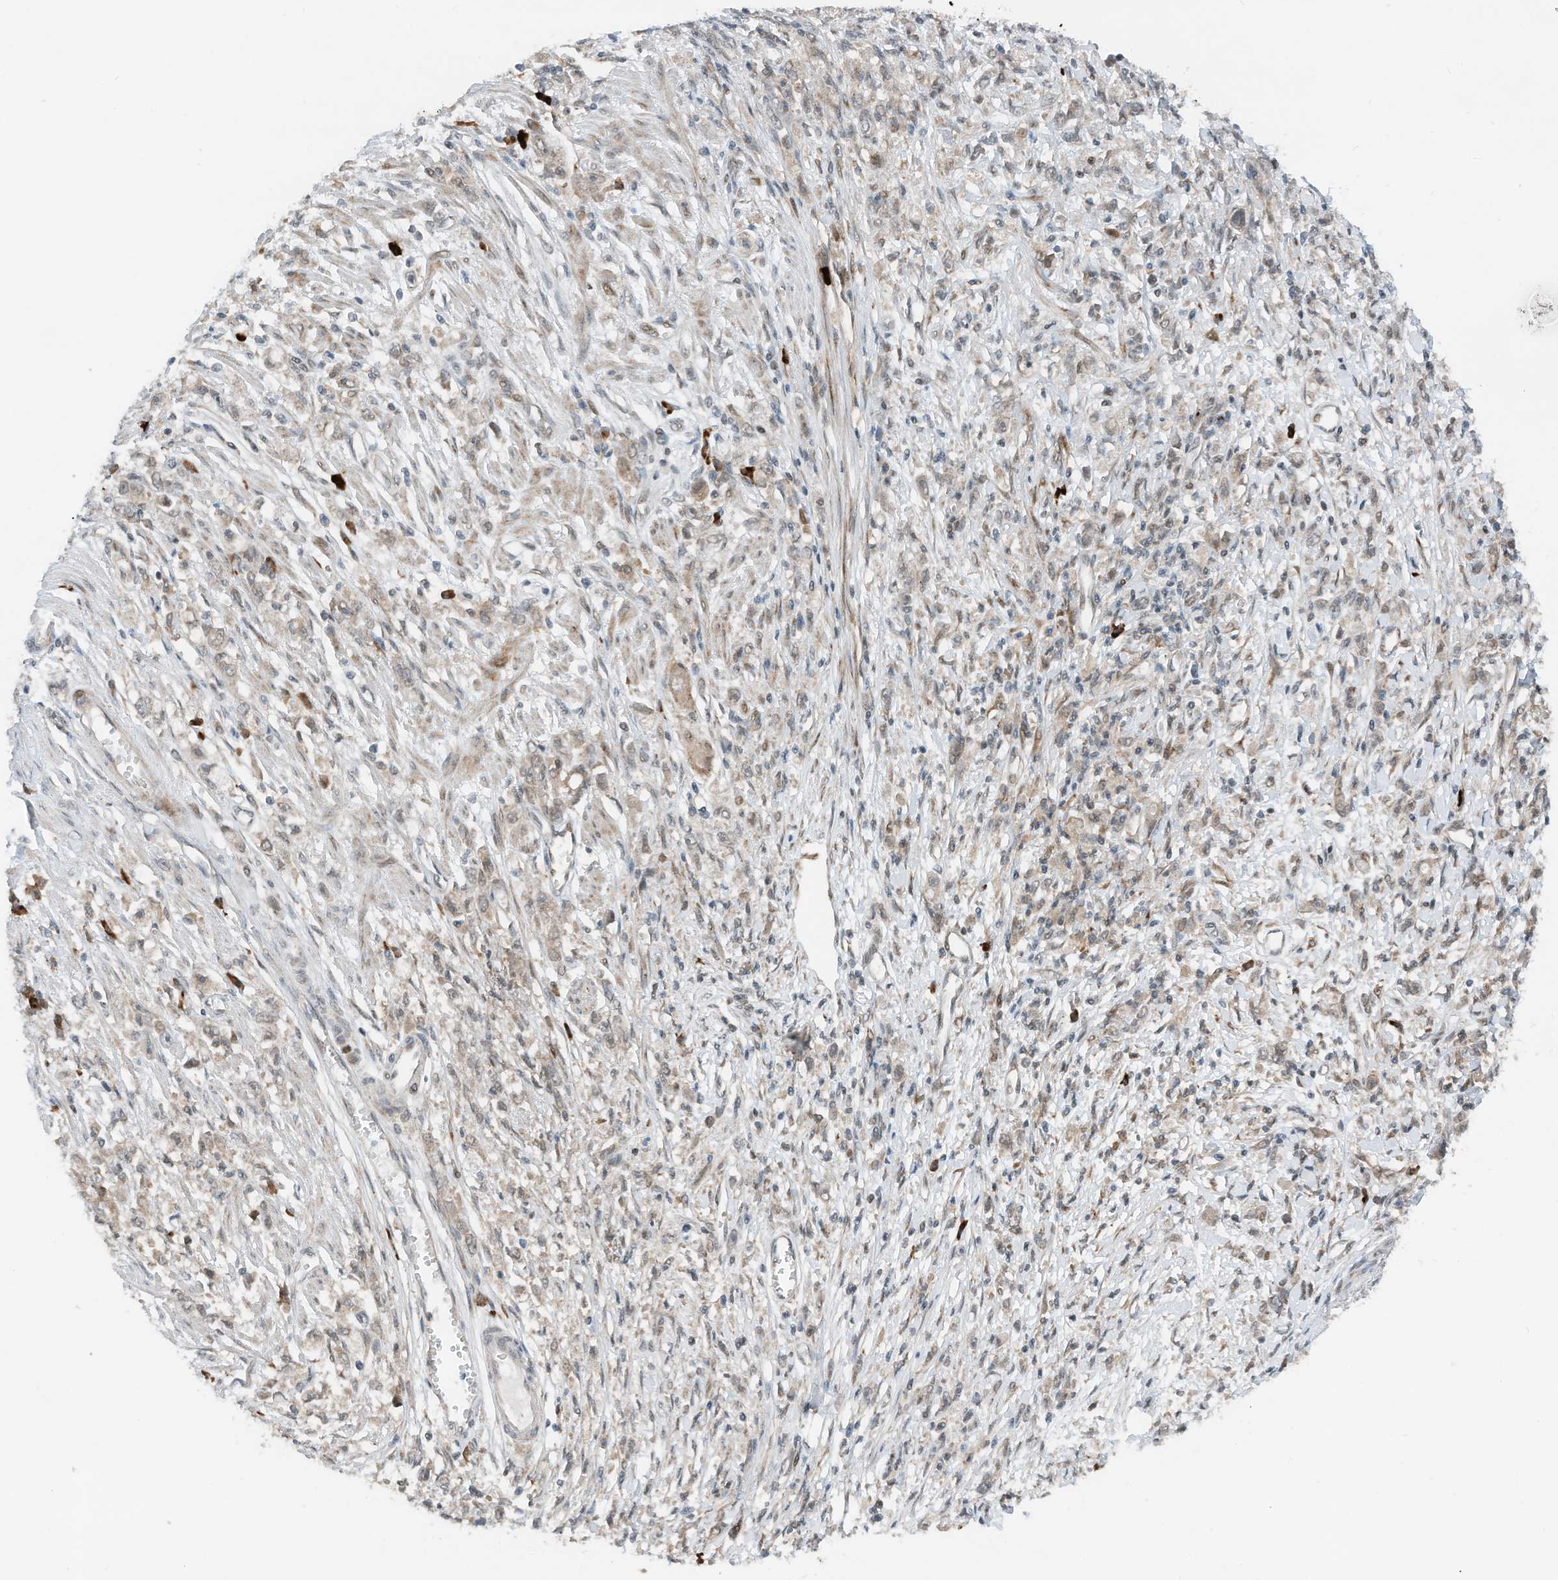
{"staining": {"intensity": "weak", "quantity": ">75%", "location": "cytoplasmic/membranous"}, "tissue": "stomach cancer", "cell_type": "Tumor cells", "image_type": "cancer", "snomed": [{"axis": "morphology", "description": "Adenocarcinoma, NOS"}, {"axis": "topography", "description": "Stomach"}], "caption": "Adenocarcinoma (stomach) was stained to show a protein in brown. There is low levels of weak cytoplasmic/membranous expression in about >75% of tumor cells. (Brightfield microscopy of DAB IHC at high magnification).", "gene": "RMND1", "patient": {"sex": "female", "age": 59}}